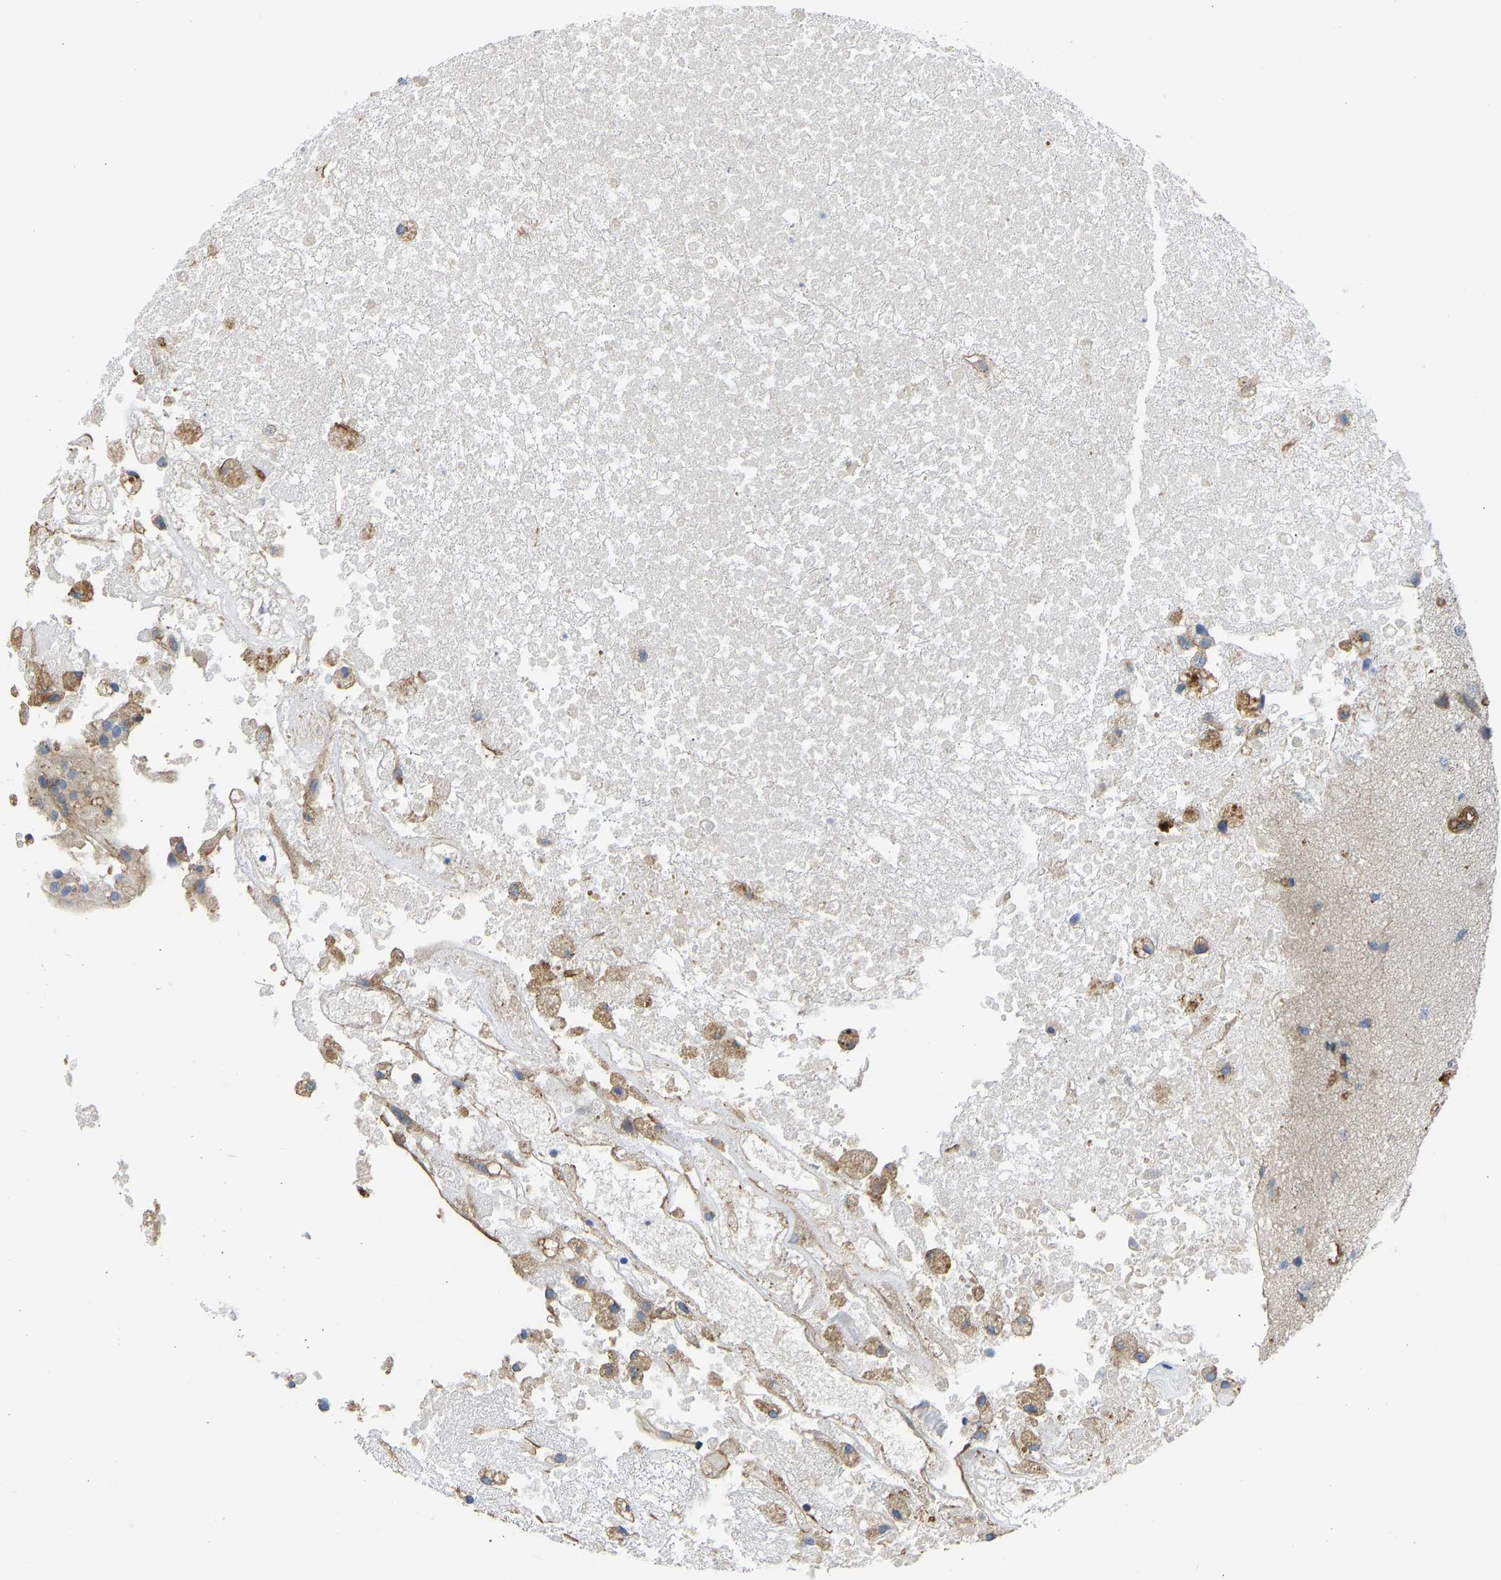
{"staining": {"intensity": "moderate", "quantity": ">75%", "location": "cytoplasmic/membranous"}, "tissue": "glioma", "cell_type": "Tumor cells", "image_type": "cancer", "snomed": [{"axis": "morphology", "description": "Glioma, malignant, High grade"}, {"axis": "topography", "description": "Brain"}], "caption": "Protein analysis of malignant glioma (high-grade) tissue demonstrates moderate cytoplasmic/membranous positivity in approximately >75% of tumor cells. Immunohistochemistry (ihc) stains the protein of interest in brown and the nuclei are stained blue.", "gene": "MYO1C", "patient": {"sex": "female", "age": 59}}